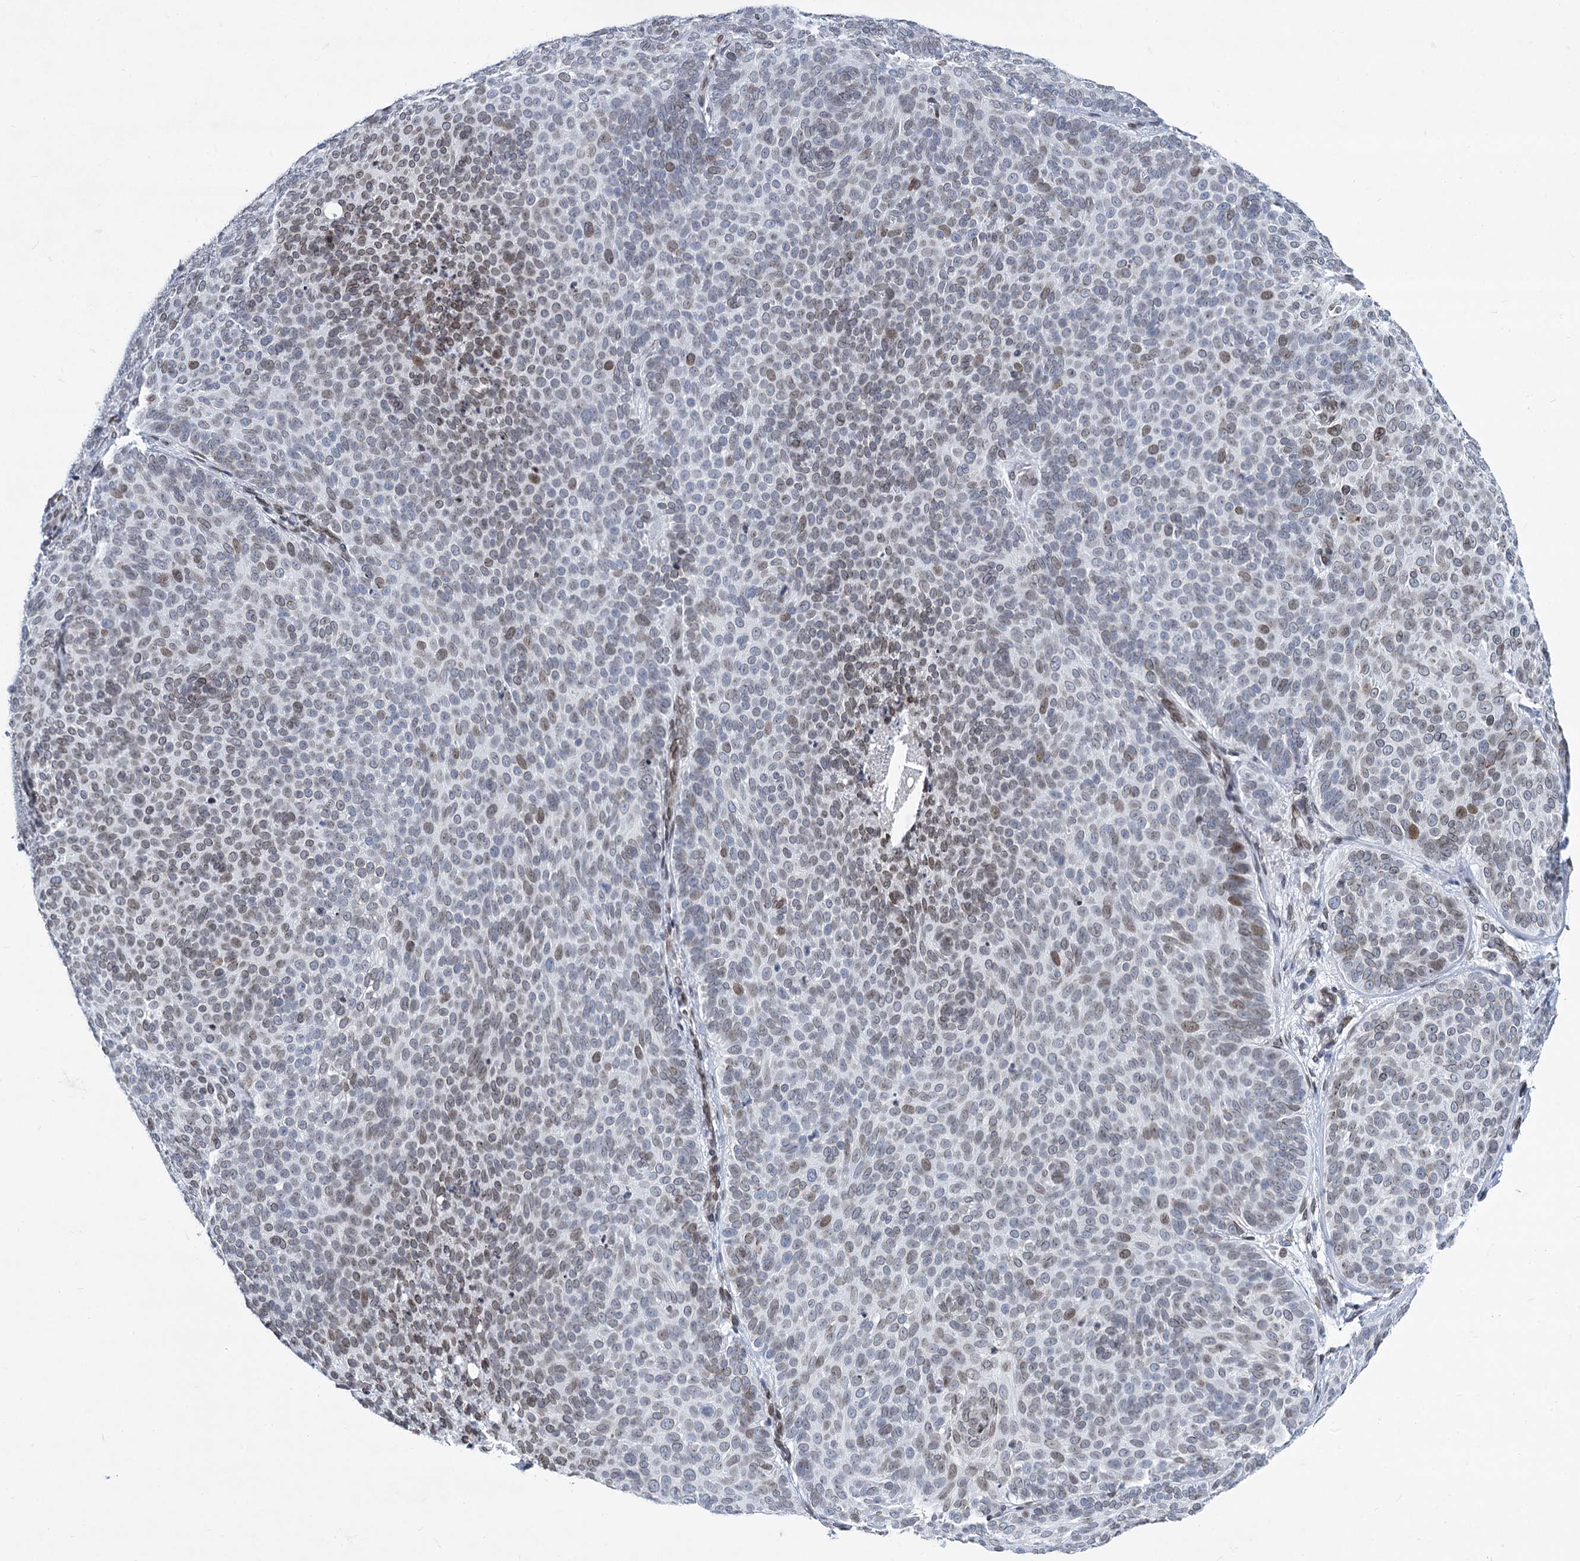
{"staining": {"intensity": "weak", "quantity": "25%-75%", "location": "nuclear"}, "tissue": "skin cancer", "cell_type": "Tumor cells", "image_type": "cancer", "snomed": [{"axis": "morphology", "description": "Basal cell carcinoma"}, {"axis": "topography", "description": "Skin"}], "caption": "Tumor cells show low levels of weak nuclear staining in about 25%-75% of cells in human skin cancer.", "gene": "PRSS35", "patient": {"sex": "male", "age": 85}}